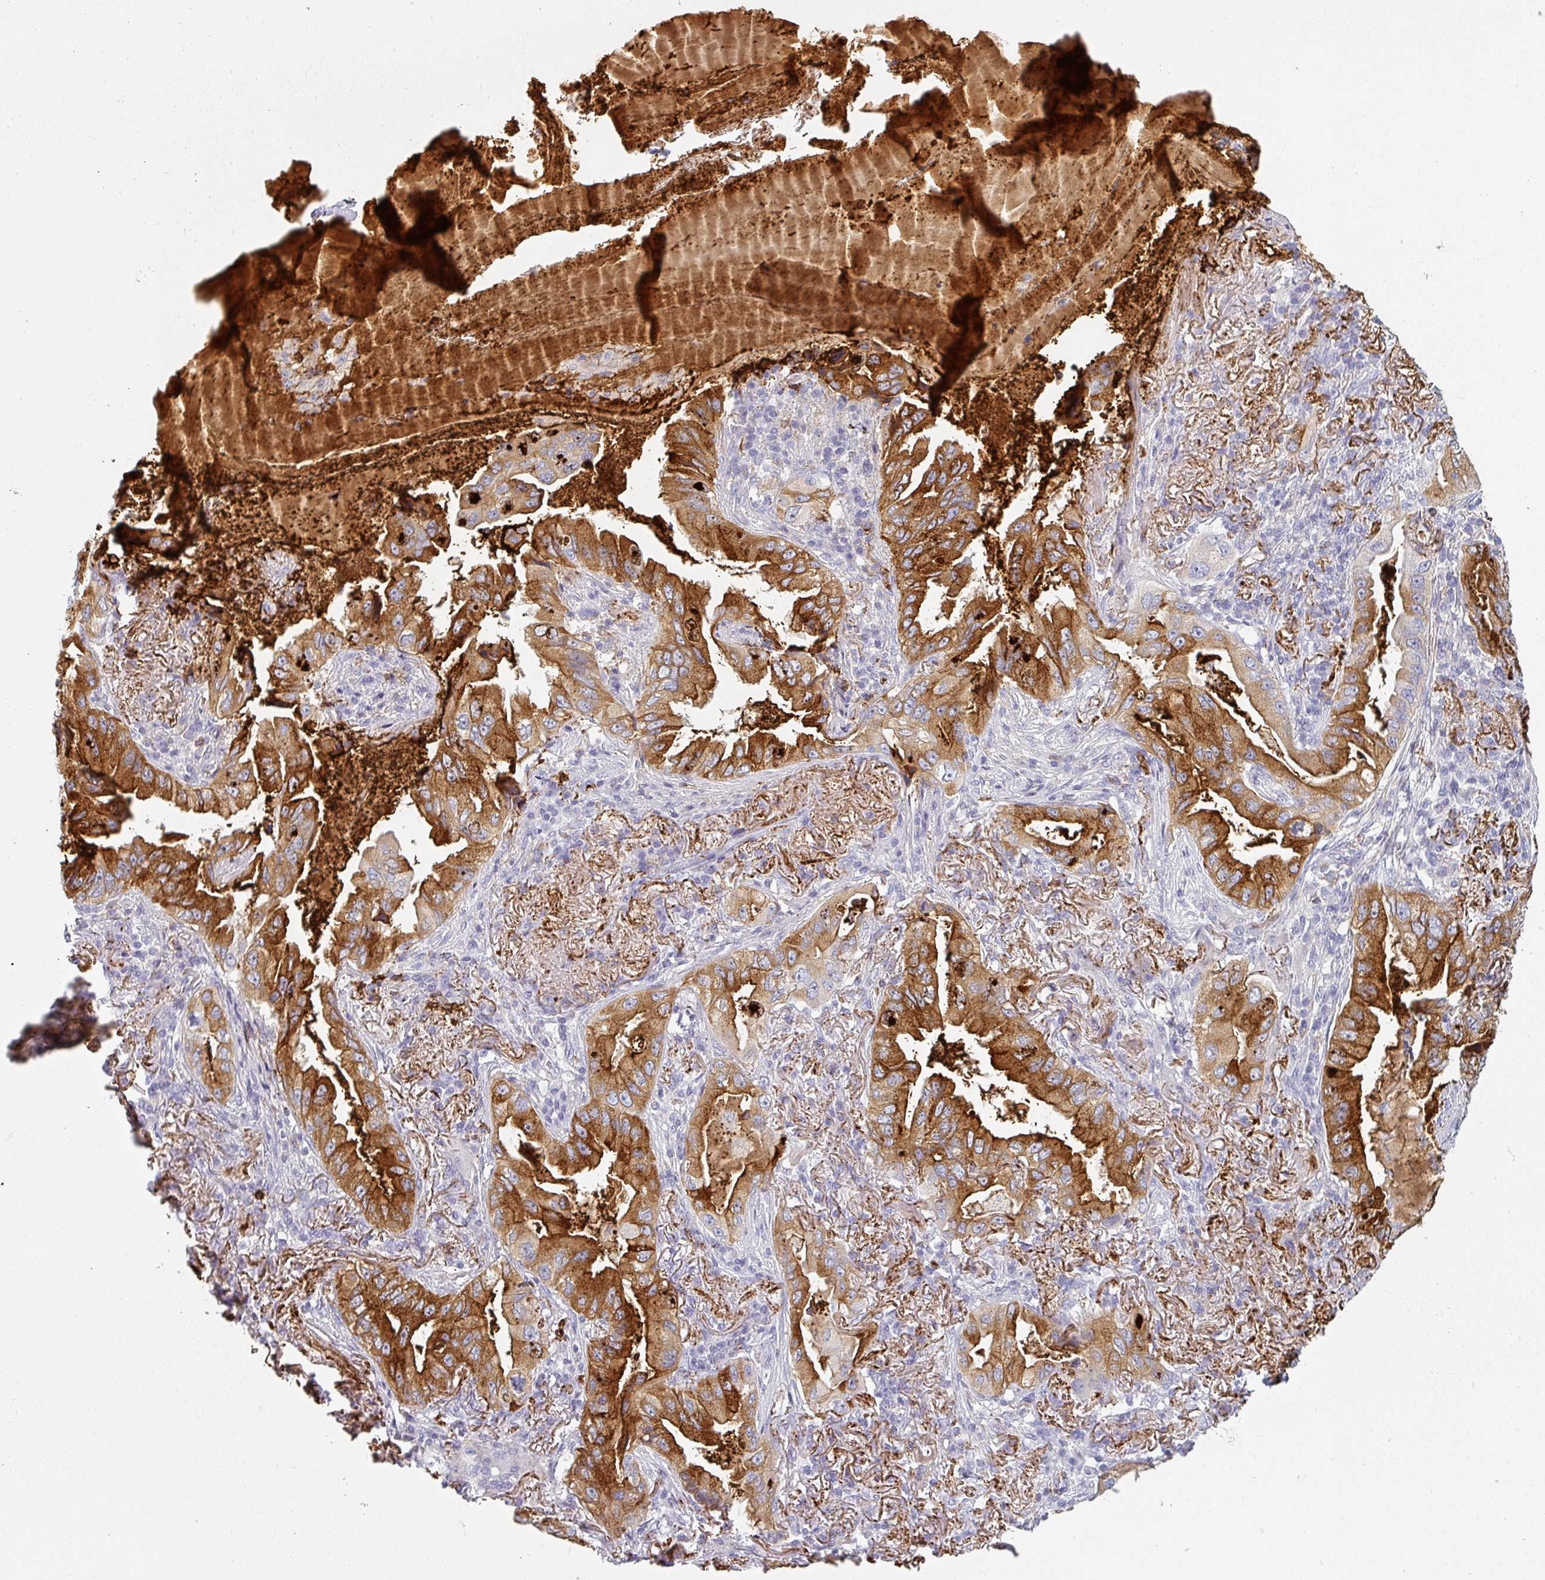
{"staining": {"intensity": "strong", "quantity": ">75%", "location": "cytoplasmic/membranous"}, "tissue": "lung cancer", "cell_type": "Tumor cells", "image_type": "cancer", "snomed": [{"axis": "morphology", "description": "Adenocarcinoma, NOS"}, {"axis": "topography", "description": "Lung"}], "caption": "A micrograph of human lung adenocarcinoma stained for a protein exhibits strong cytoplasmic/membranous brown staining in tumor cells.", "gene": "SFTPA1", "patient": {"sex": "female", "age": 69}}